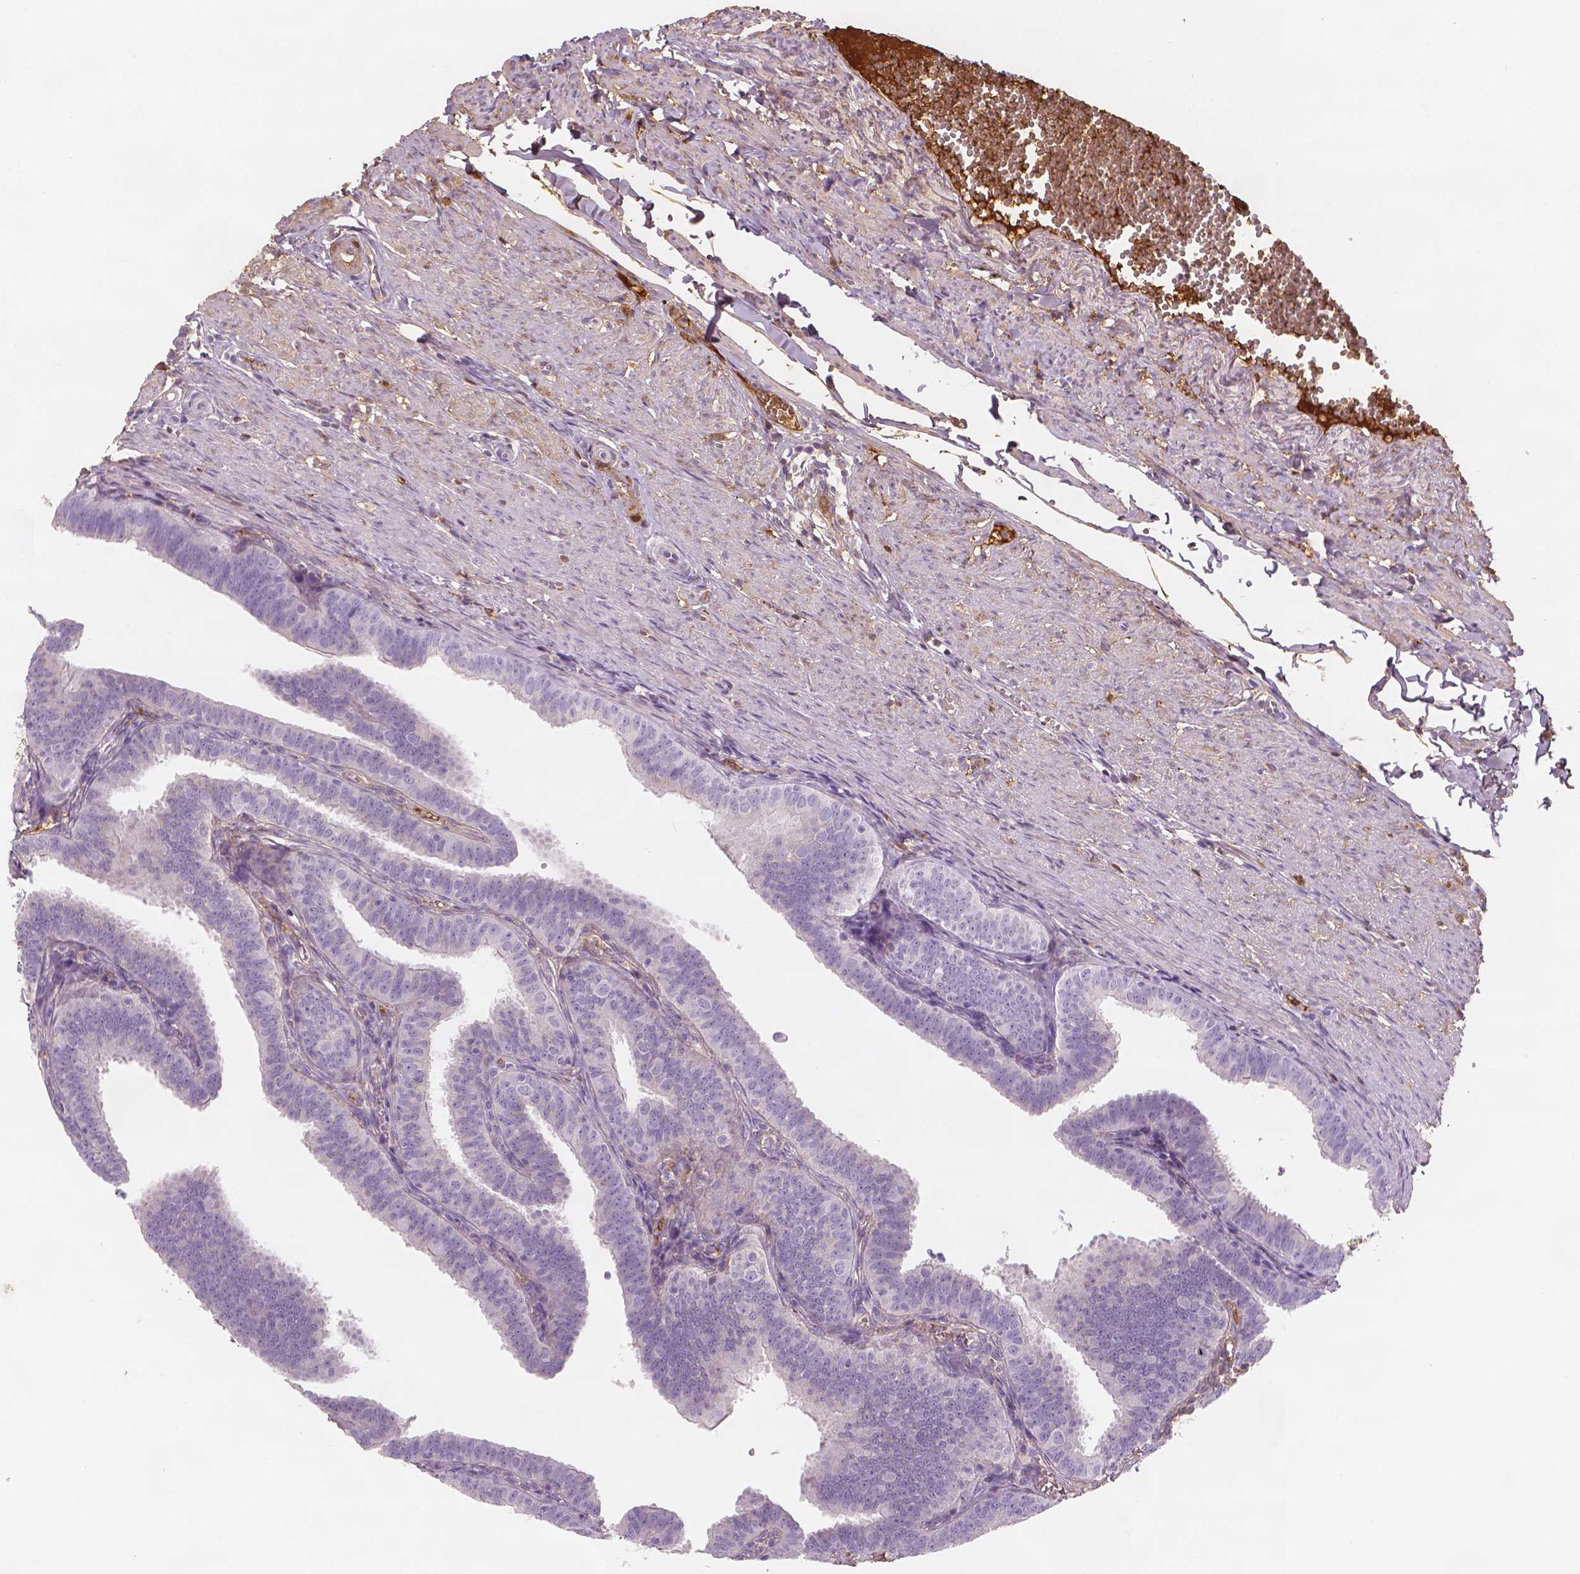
{"staining": {"intensity": "negative", "quantity": "none", "location": "none"}, "tissue": "fallopian tube", "cell_type": "Glandular cells", "image_type": "normal", "snomed": [{"axis": "morphology", "description": "Normal tissue, NOS"}, {"axis": "topography", "description": "Fallopian tube"}], "caption": "An immunohistochemistry image of unremarkable fallopian tube is shown. There is no staining in glandular cells of fallopian tube. (DAB (3,3'-diaminobenzidine) IHC, high magnification).", "gene": "APOA4", "patient": {"sex": "female", "age": 25}}